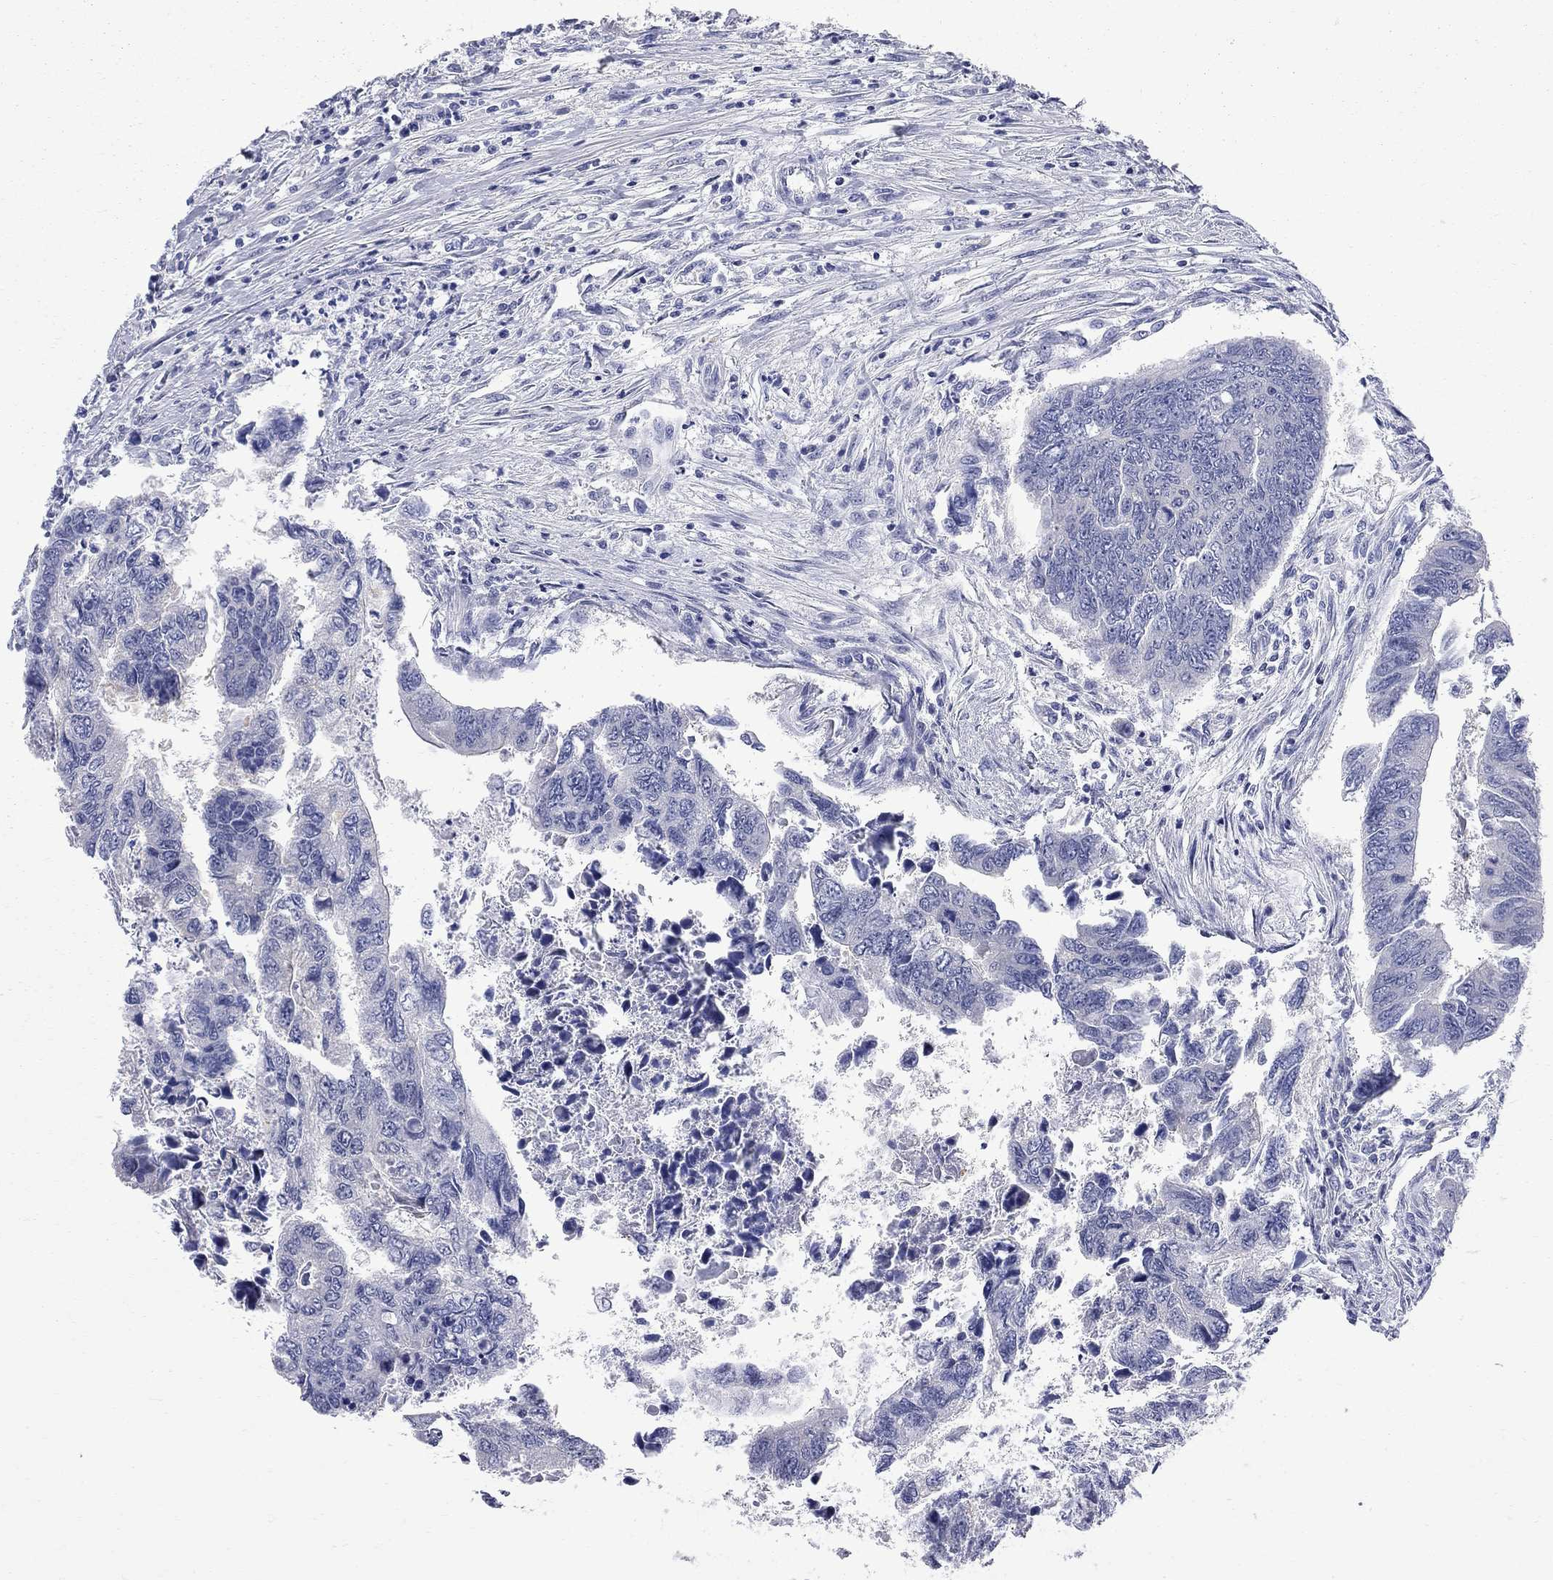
{"staining": {"intensity": "negative", "quantity": "none", "location": "none"}, "tissue": "colorectal cancer", "cell_type": "Tumor cells", "image_type": "cancer", "snomed": [{"axis": "morphology", "description": "Adenocarcinoma, NOS"}, {"axis": "topography", "description": "Colon"}], "caption": "The immunohistochemistry (IHC) micrograph has no significant positivity in tumor cells of colorectal adenocarcinoma tissue.", "gene": "GALNT8", "patient": {"sex": "female", "age": 65}}